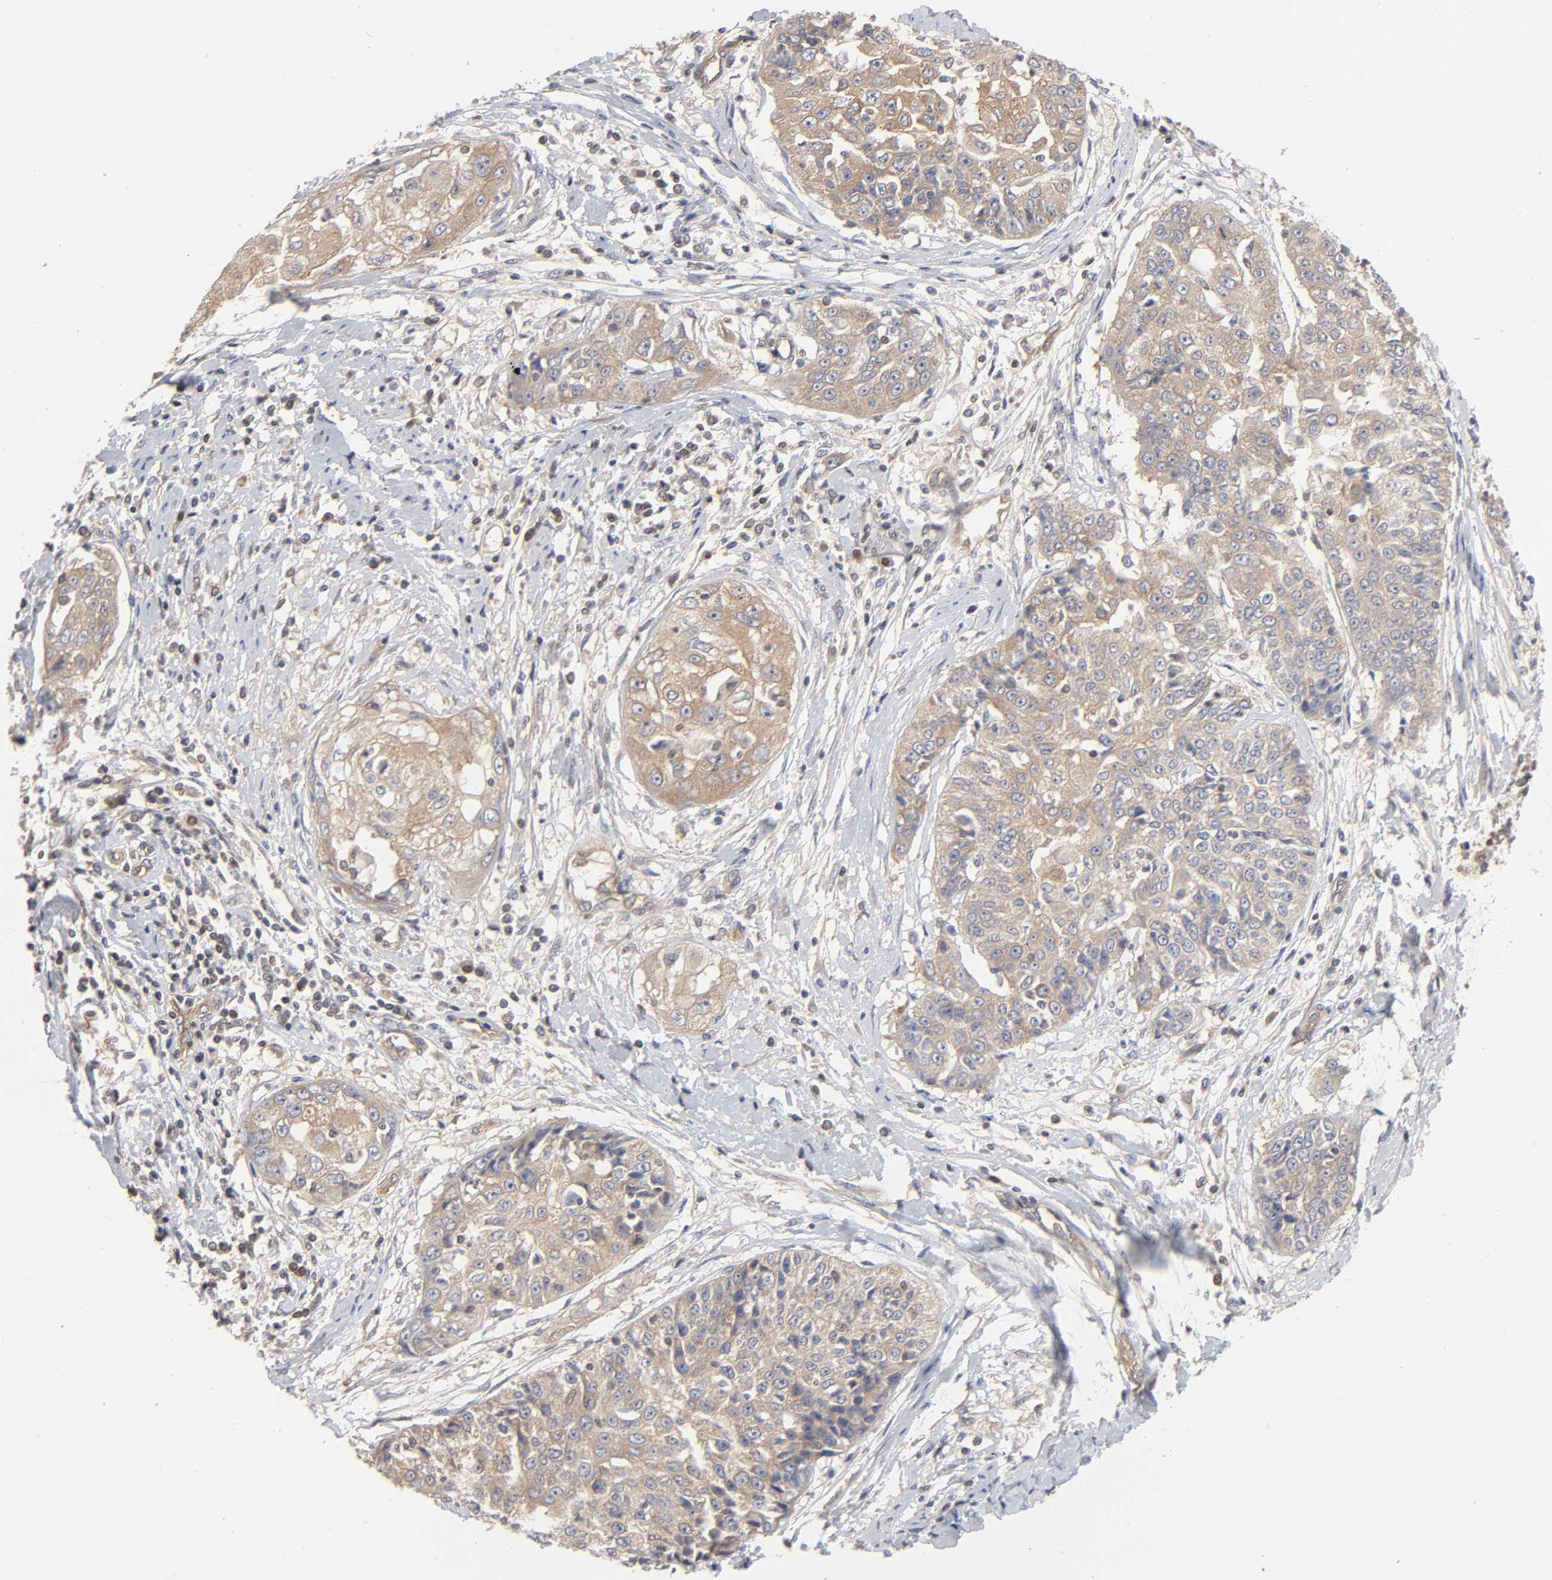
{"staining": {"intensity": "weak", "quantity": ">75%", "location": "cytoplasmic/membranous"}, "tissue": "cervical cancer", "cell_type": "Tumor cells", "image_type": "cancer", "snomed": [{"axis": "morphology", "description": "Squamous cell carcinoma, NOS"}, {"axis": "topography", "description": "Cervix"}], "caption": "This is an image of immunohistochemistry staining of cervical cancer (squamous cell carcinoma), which shows weak expression in the cytoplasmic/membranous of tumor cells.", "gene": "STRN3", "patient": {"sex": "female", "age": 64}}